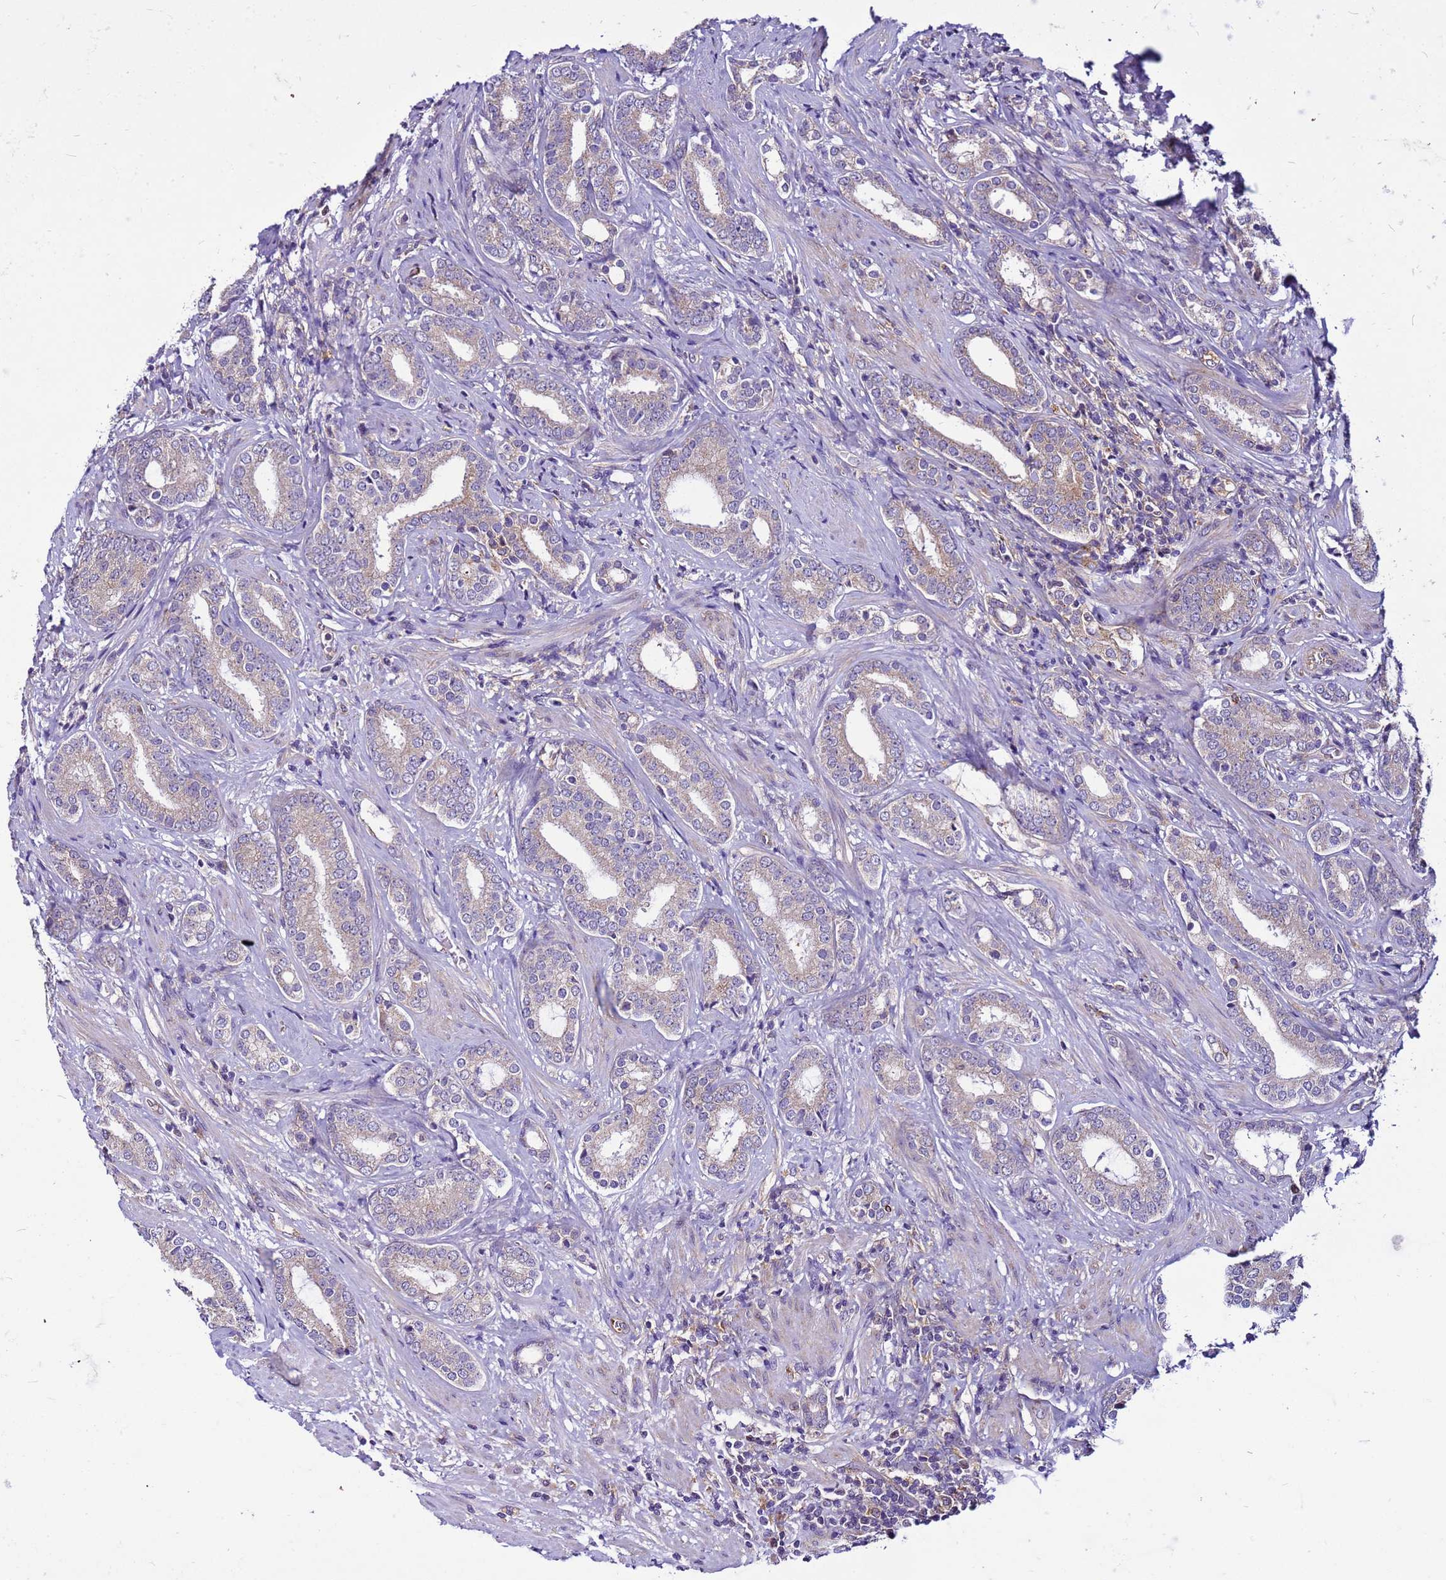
{"staining": {"intensity": "weak", "quantity": "25%-75%", "location": "cytoplasmic/membranous"}, "tissue": "prostate cancer", "cell_type": "Tumor cells", "image_type": "cancer", "snomed": [{"axis": "morphology", "description": "Adenocarcinoma, High grade"}, {"axis": "topography", "description": "Prostate"}], "caption": "This image demonstrates immunohistochemistry staining of human prostate cancer, with low weak cytoplasmic/membranous staining in approximately 25%-75% of tumor cells.", "gene": "PKD1", "patient": {"sex": "male", "age": 63}}